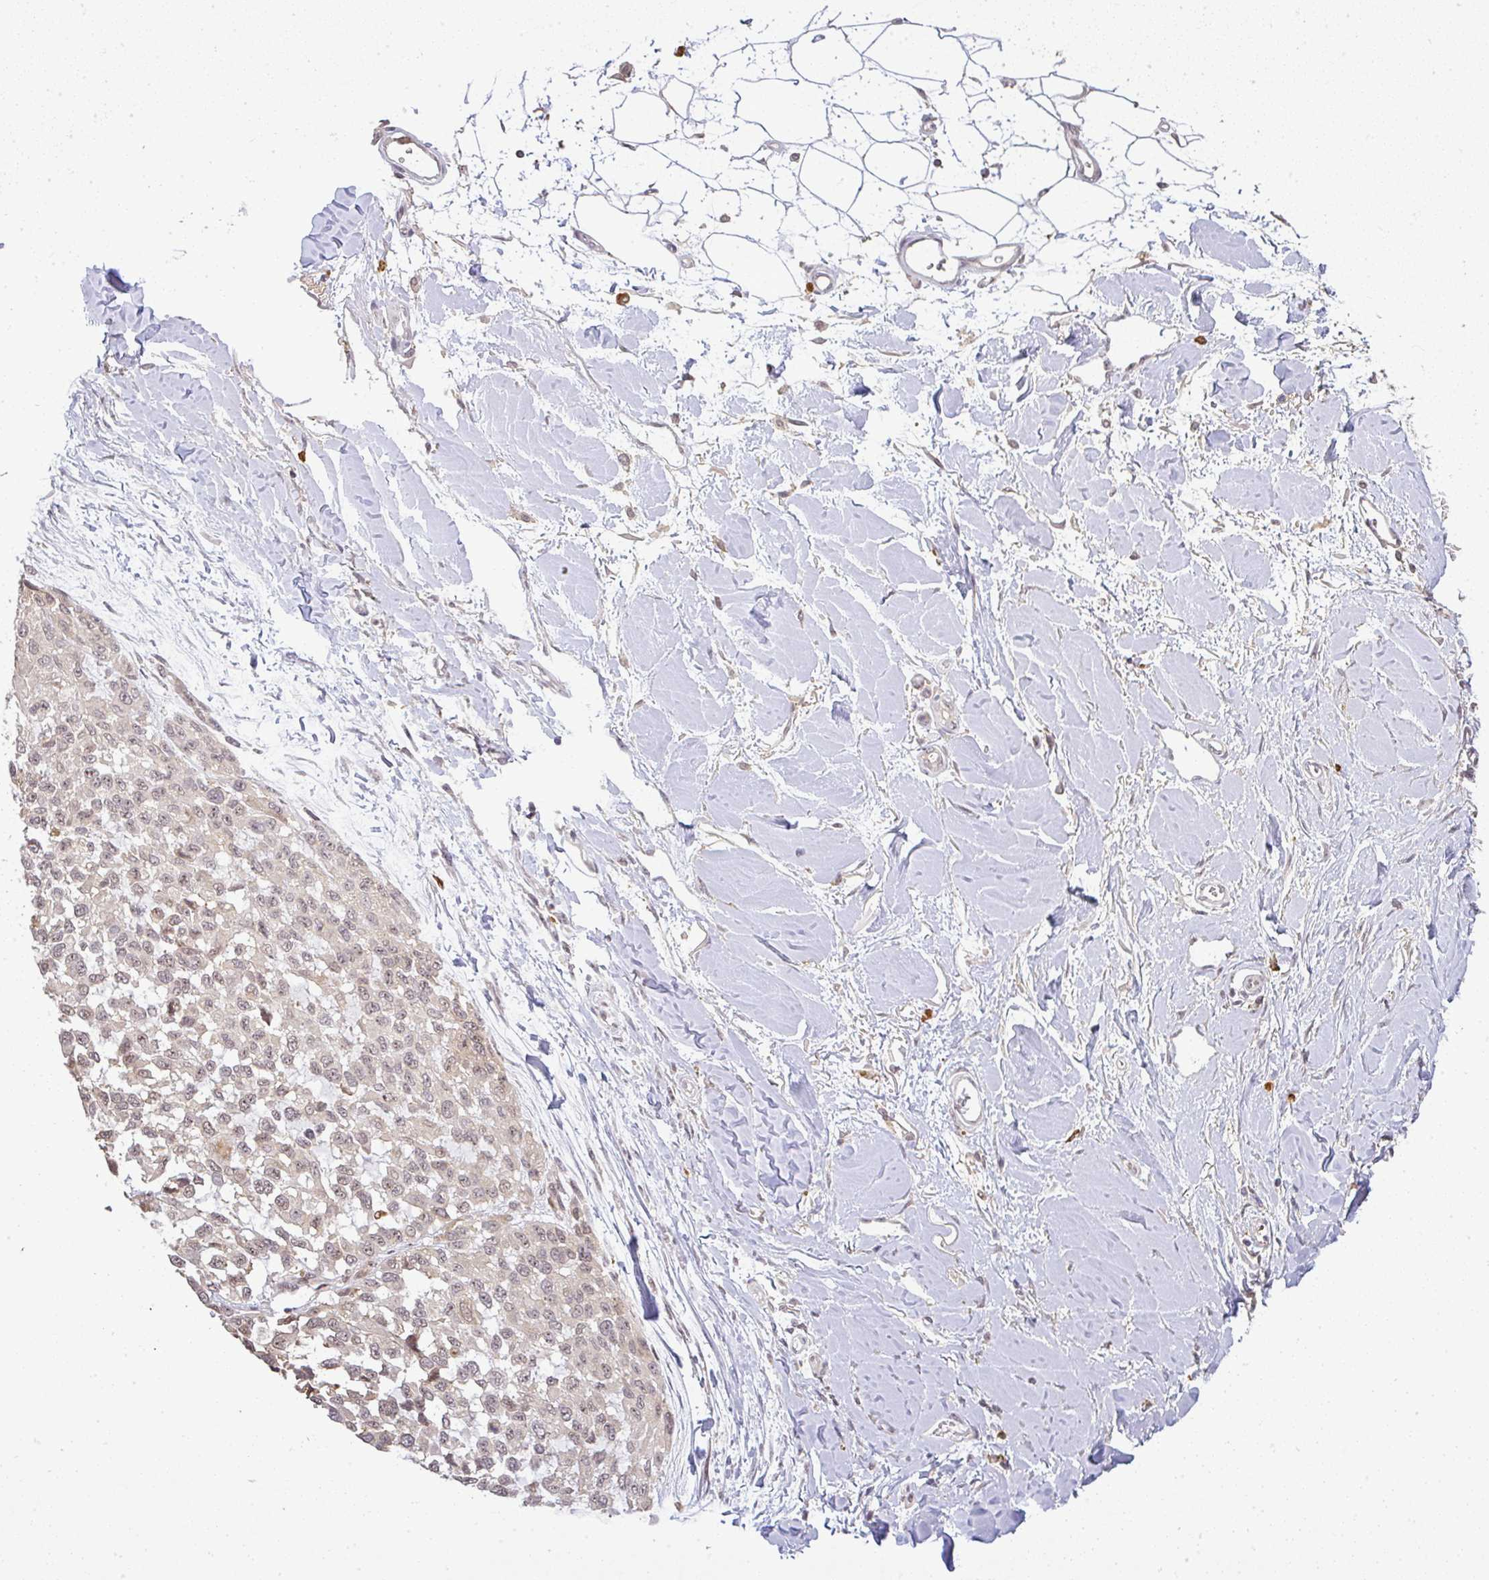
{"staining": {"intensity": "weak", "quantity": ">75%", "location": "nuclear"}, "tissue": "melanoma", "cell_type": "Tumor cells", "image_type": "cancer", "snomed": [{"axis": "morphology", "description": "Malignant melanoma, NOS"}, {"axis": "topography", "description": "Skin"}], "caption": "The immunohistochemical stain highlights weak nuclear staining in tumor cells of malignant melanoma tissue.", "gene": "FAM153A", "patient": {"sex": "male", "age": 62}}